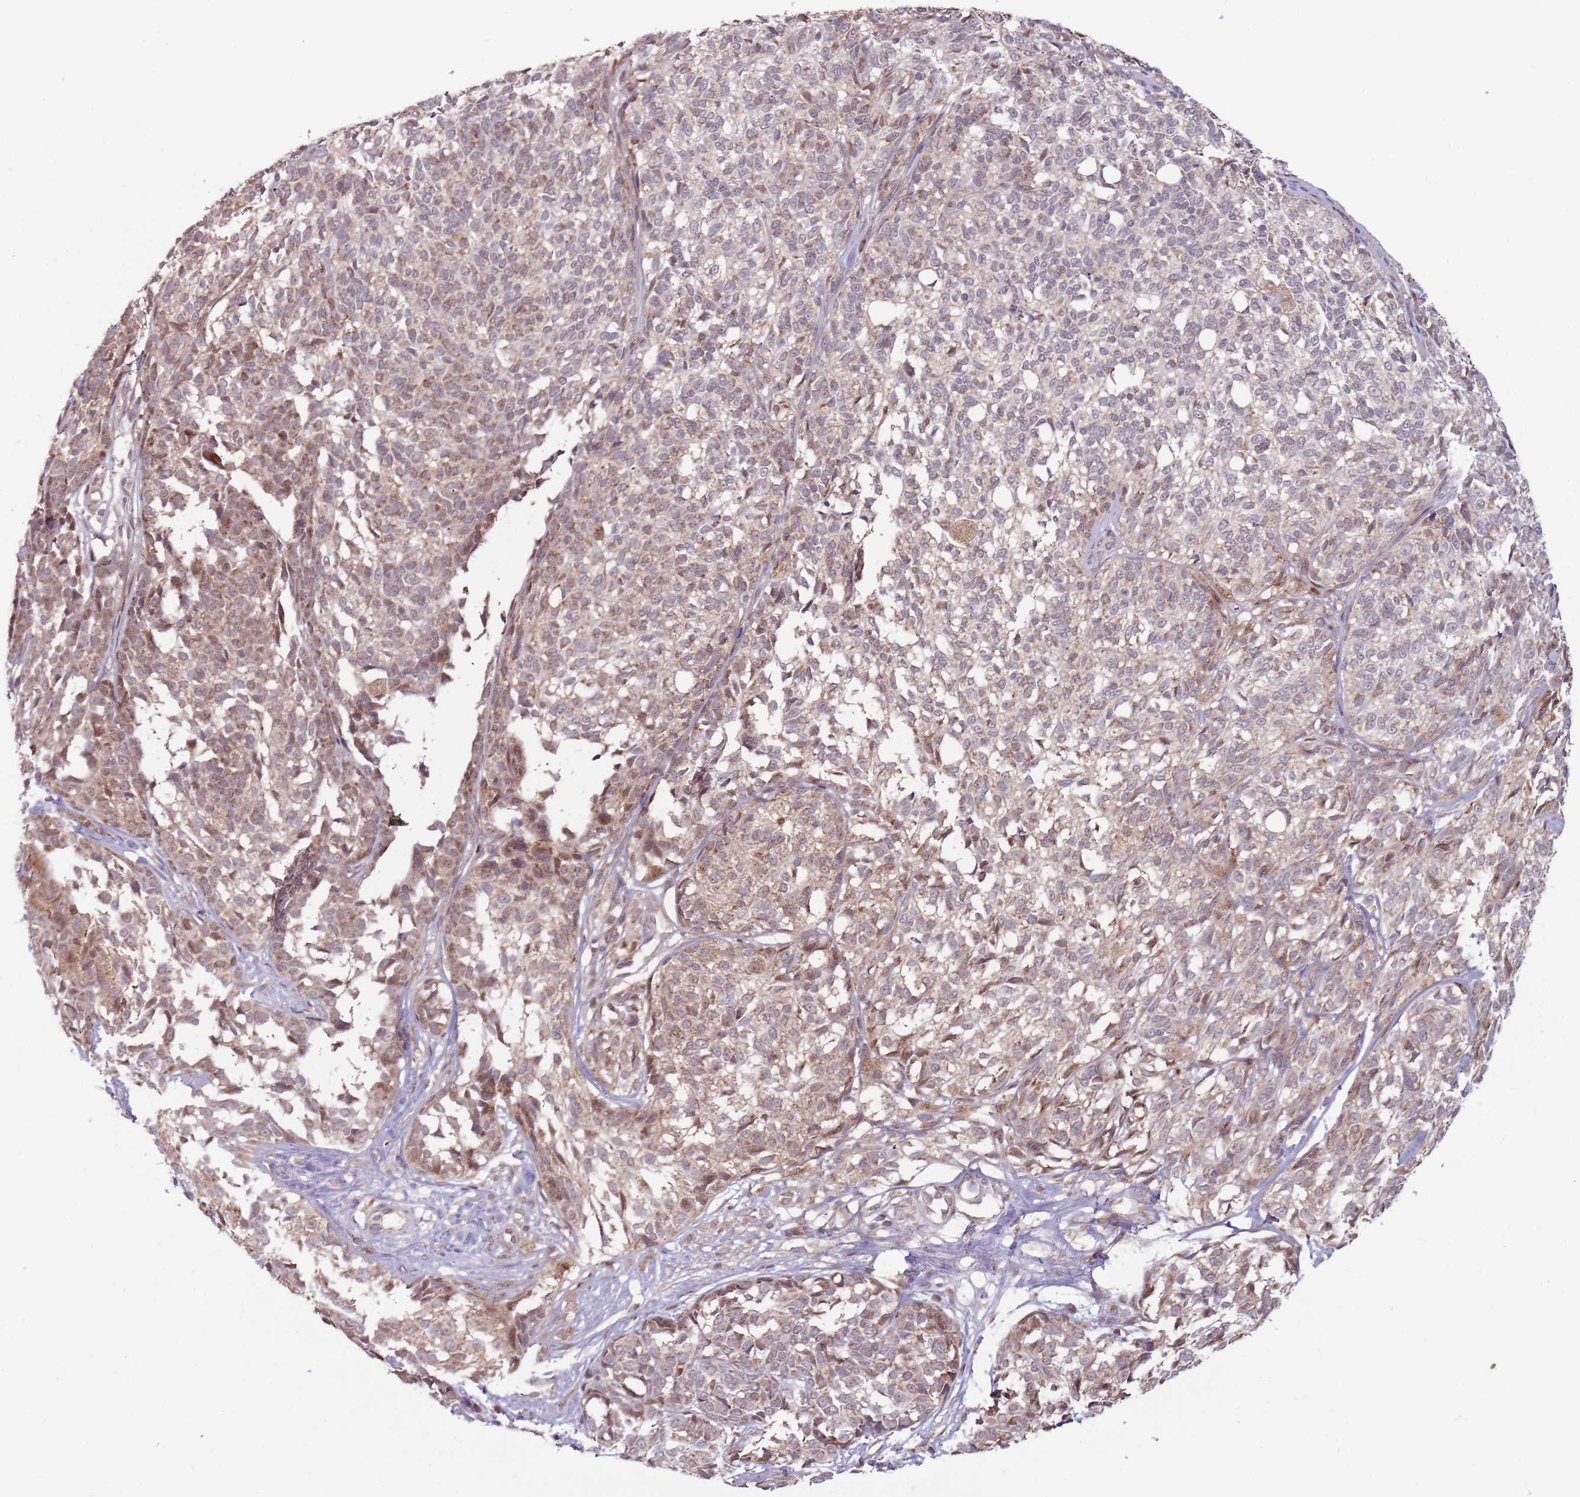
{"staining": {"intensity": "moderate", "quantity": "25%-75%", "location": "cytoplasmic/membranous"}, "tissue": "melanoma", "cell_type": "Tumor cells", "image_type": "cancer", "snomed": [{"axis": "morphology", "description": "Malignant melanoma, NOS"}, {"axis": "topography", "description": "Skin of upper extremity"}], "caption": "There is medium levels of moderate cytoplasmic/membranous staining in tumor cells of malignant melanoma, as demonstrated by immunohistochemical staining (brown color).", "gene": "RNF181", "patient": {"sex": "male", "age": 40}}